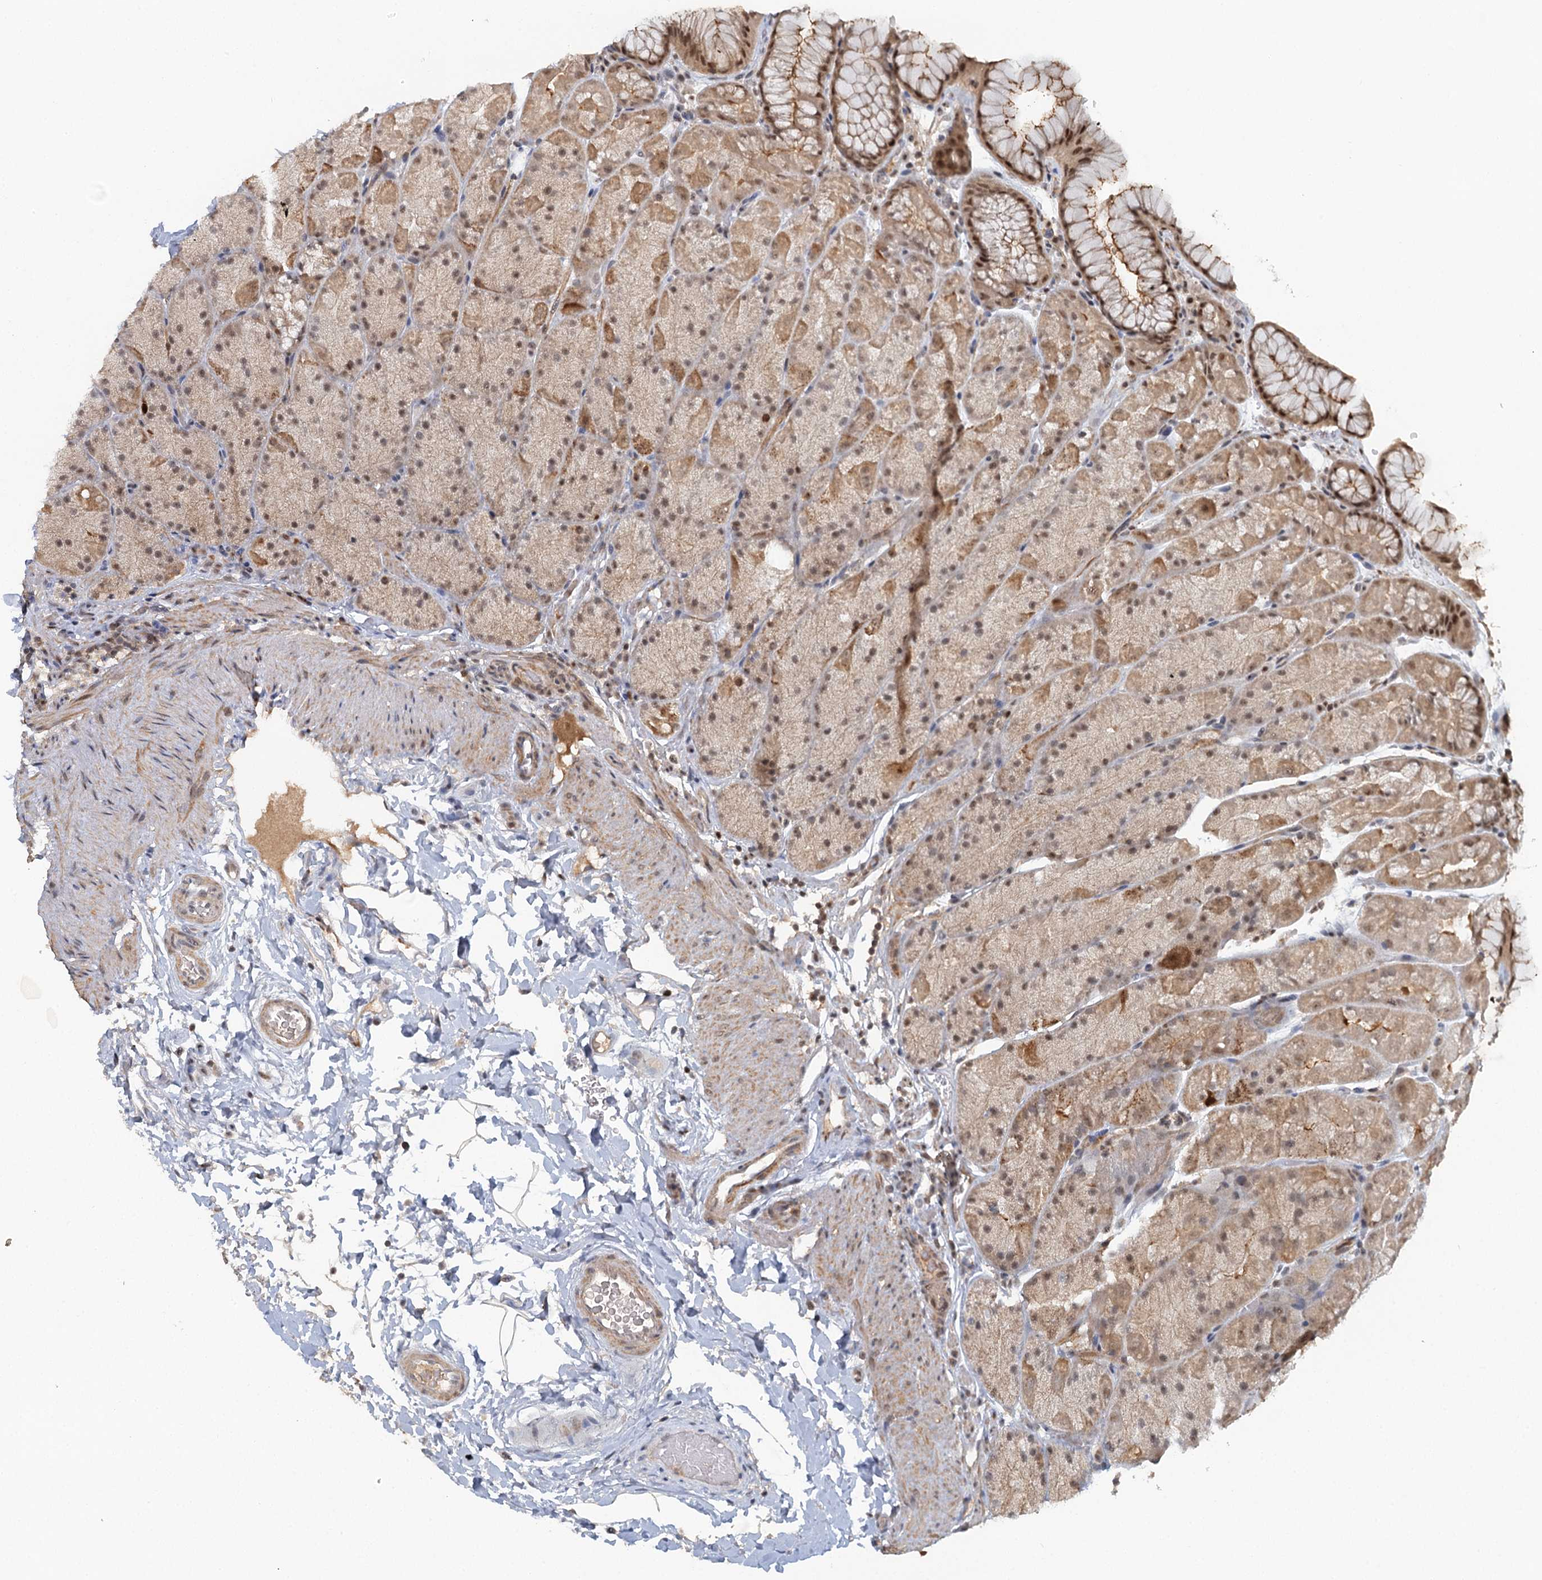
{"staining": {"intensity": "moderate", "quantity": ">75%", "location": "cytoplasmic/membranous,nuclear"}, "tissue": "stomach", "cell_type": "Glandular cells", "image_type": "normal", "snomed": [{"axis": "morphology", "description": "Normal tissue, NOS"}, {"axis": "topography", "description": "Stomach, upper"}, {"axis": "topography", "description": "Stomach, lower"}], "caption": "Approximately >75% of glandular cells in unremarkable stomach reveal moderate cytoplasmic/membranous,nuclear protein positivity as visualized by brown immunohistochemical staining.", "gene": "GPATCH11", "patient": {"sex": "male", "age": 67}}